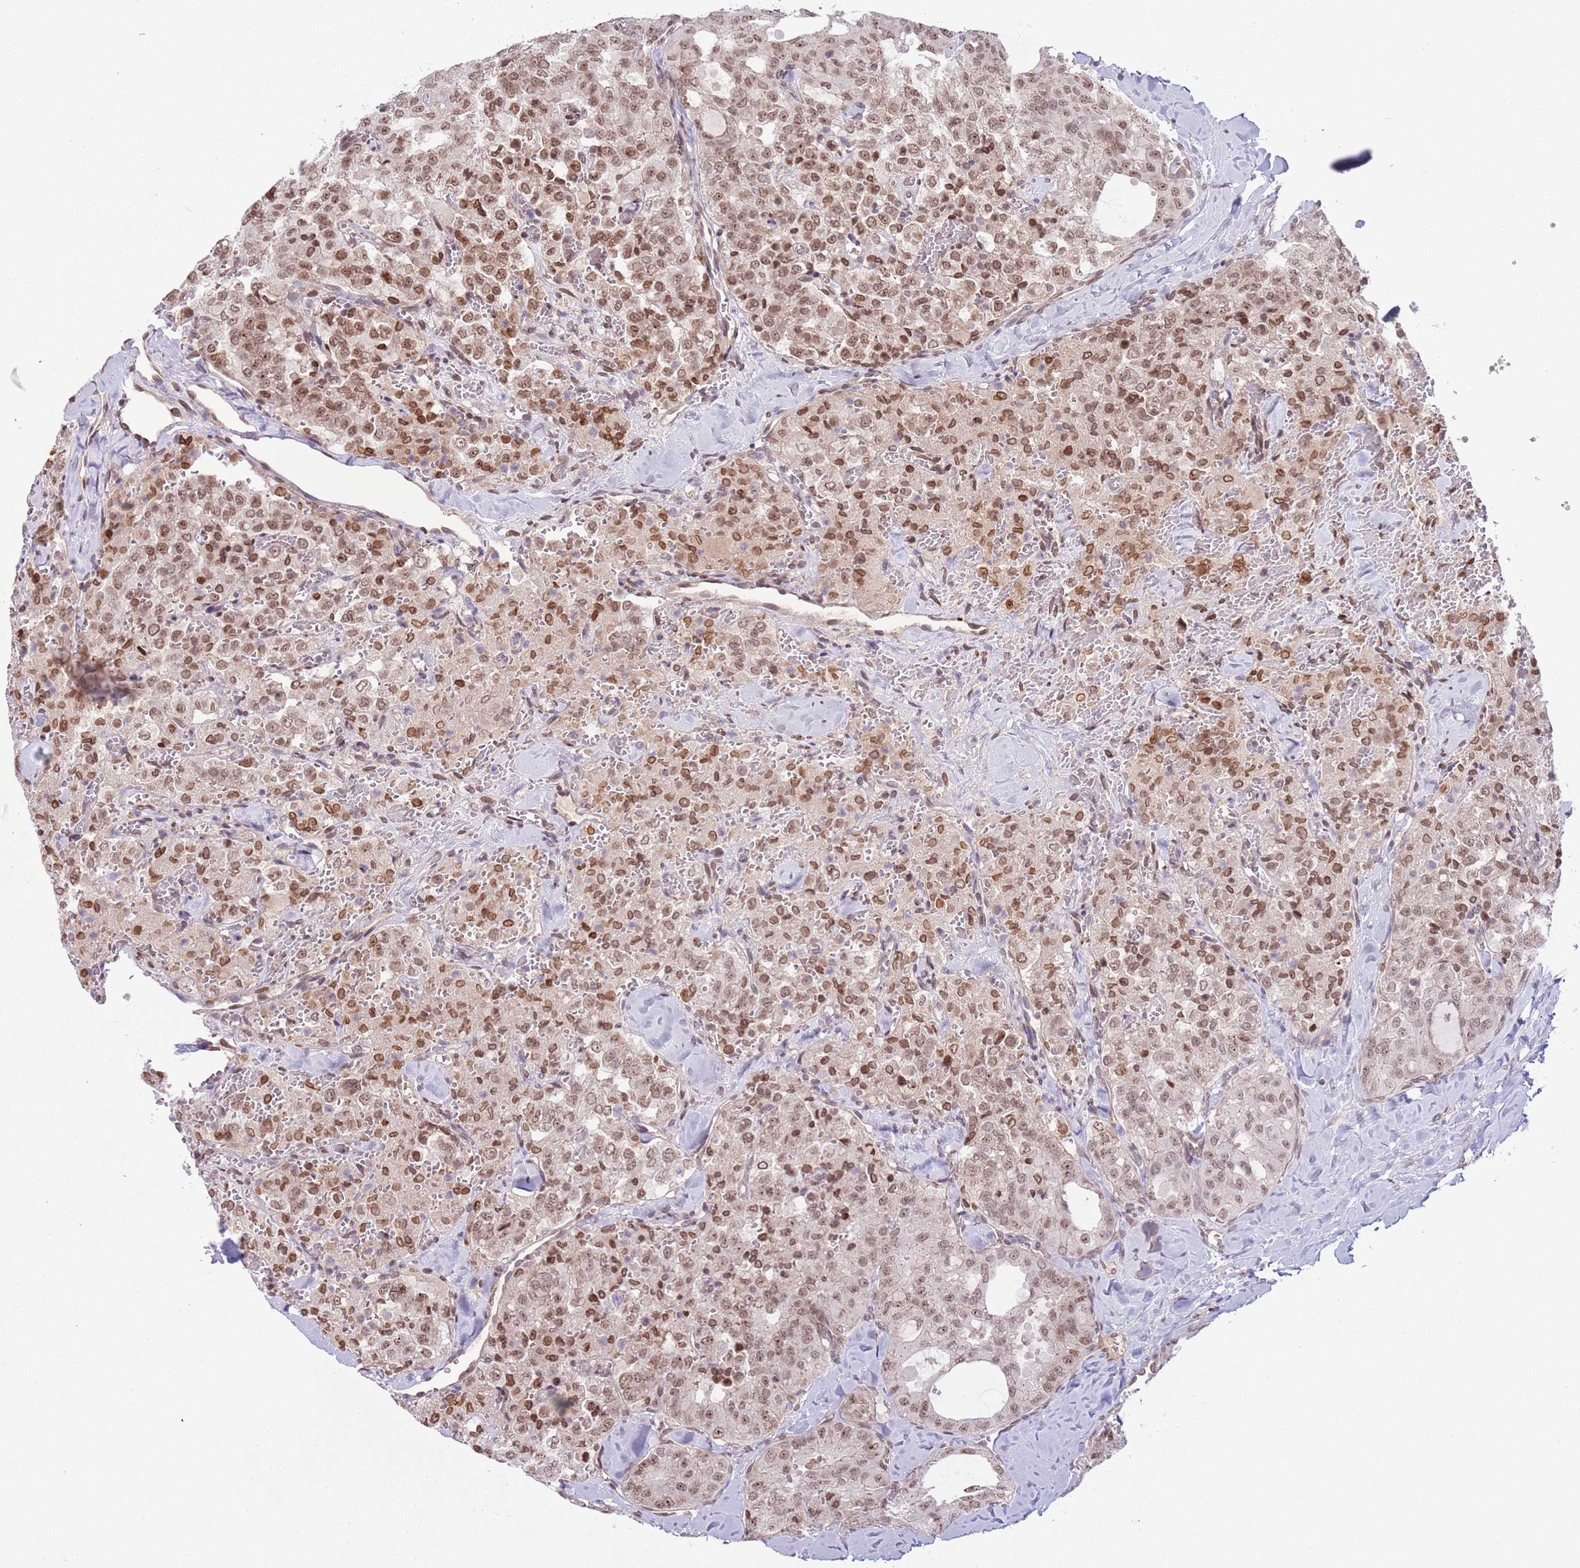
{"staining": {"intensity": "moderate", "quantity": ">75%", "location": "nuclear"}, "tissue": "thyroid cancer", "cell_type": "Tumor cells", "image_type": "cancer", "snomed": [{"axis": "morphology", "description": "Follicular adenoma carcinoma, NOS"}, {"axis": "topography", "description": "Thyroid gland"}], "caption": "Immunohistochemistry (IHC) staining of thyroid cancer, which reveals medium levels of moderate nuclear positivity in approximately >75% of tumor cells indicating moderate nuclear protein expression. The staining was performed using DAB (3,3'-diaminobenzidine) (brown) for protein detection and nuclei were counterstained in hematoxylin (blue).", "gene": "SIPA1L3", "patient": {"sex": "male", "age": 75}}